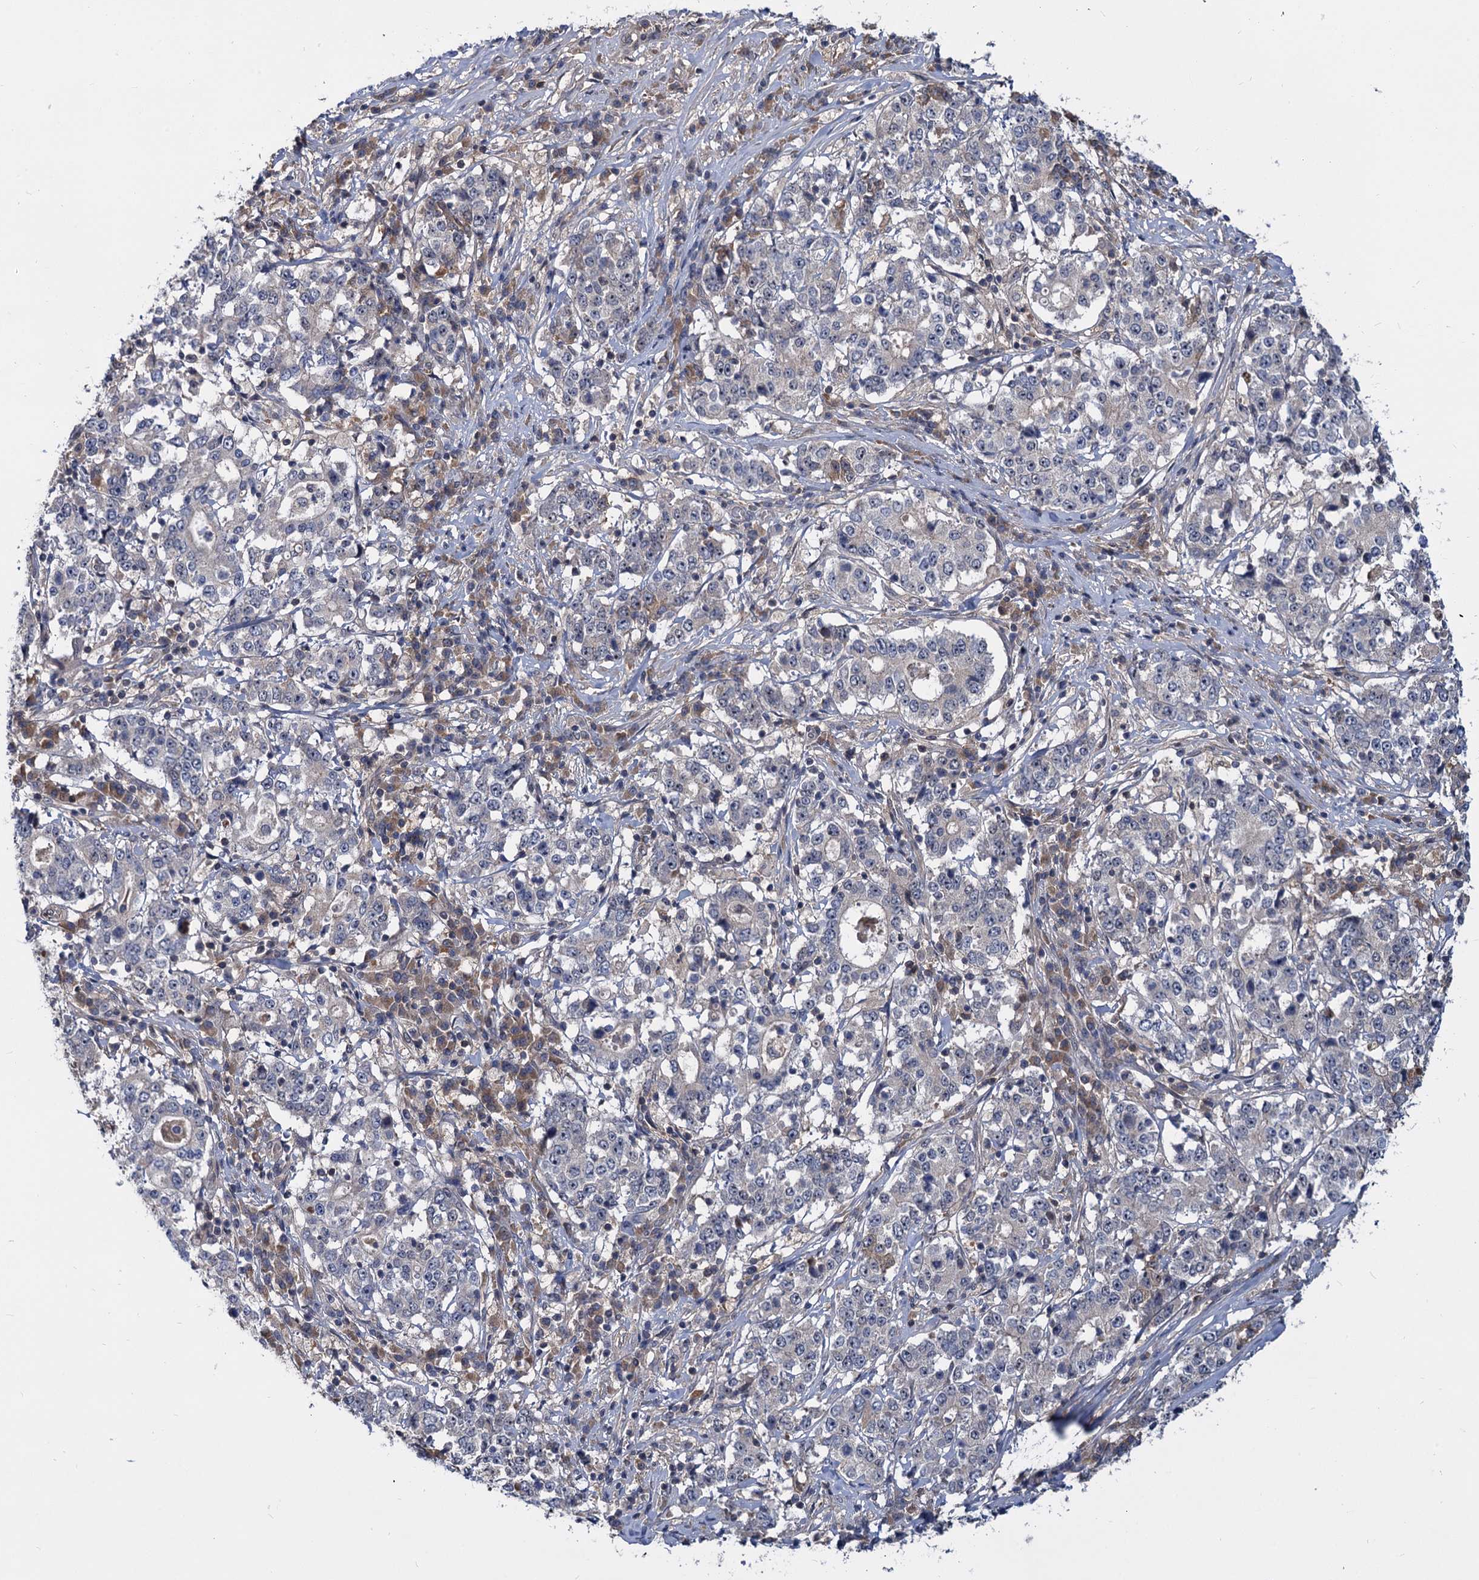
{"staining": {"intensity": "negative", "quantity": "none", "location": "none"}, "tissue": "stomach cancer", "cell_type": "Tumor cells", "image_type": "cancer", "snomed": [{"axis": "morphology", "description": "Adenocarcinoma, NOS"}, {"axis": "topography", "description": "Stomach"}], "caption": "The histopathology image shows no significant staining in tumor cells of stomach adenocarcinoma. (Stains: DAB (3,3'-diaminobenzidine) immunohistochemistry with hematoxylin counter stain, Microscopy: brightfield microscopy at high magnification).", "gene": "SNX15", "patient": {"sex": "male", "age": 59}}